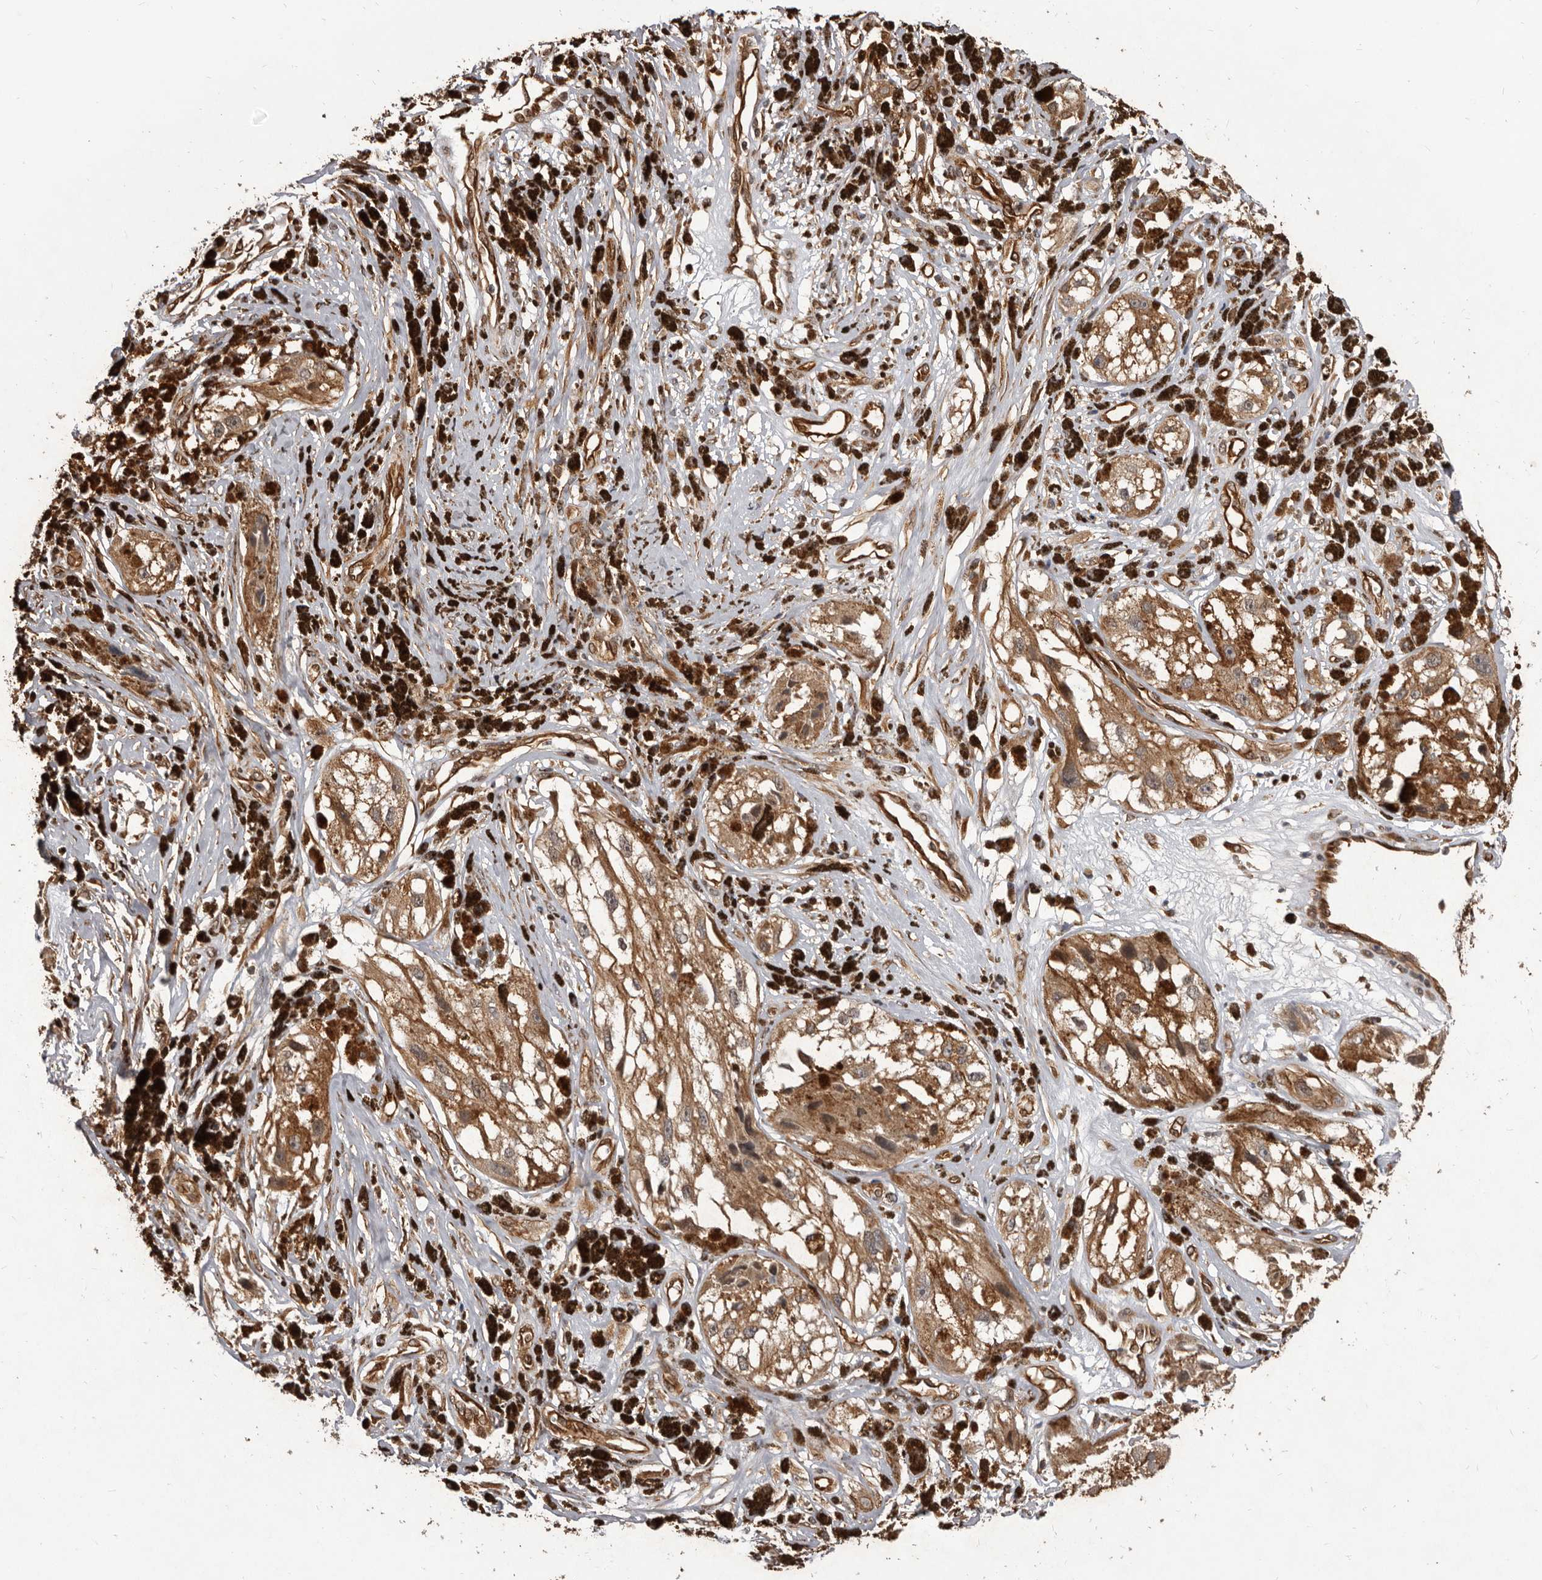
{"staining": {"intensity": "moderate", "quantity": ">75%", "location": "cytoplasmic/membranous"}, "tissue": "melanoma", "cell_type": "Tumor cells", "image_type": "cancer", "snomed": [{"axis": "morphology", "description": "Malignant melanoma, NOS"}, {"axis": "topography", "description": "Skin"}], "caption": "Brown immunohistochemical staining in melanoma demonstrates moderate cytoplasmic/membranous positivity in approximately >75% of tumor cells.", "gene": "ADAMTS20", "patient": {"sex": "male", "age": 88}}